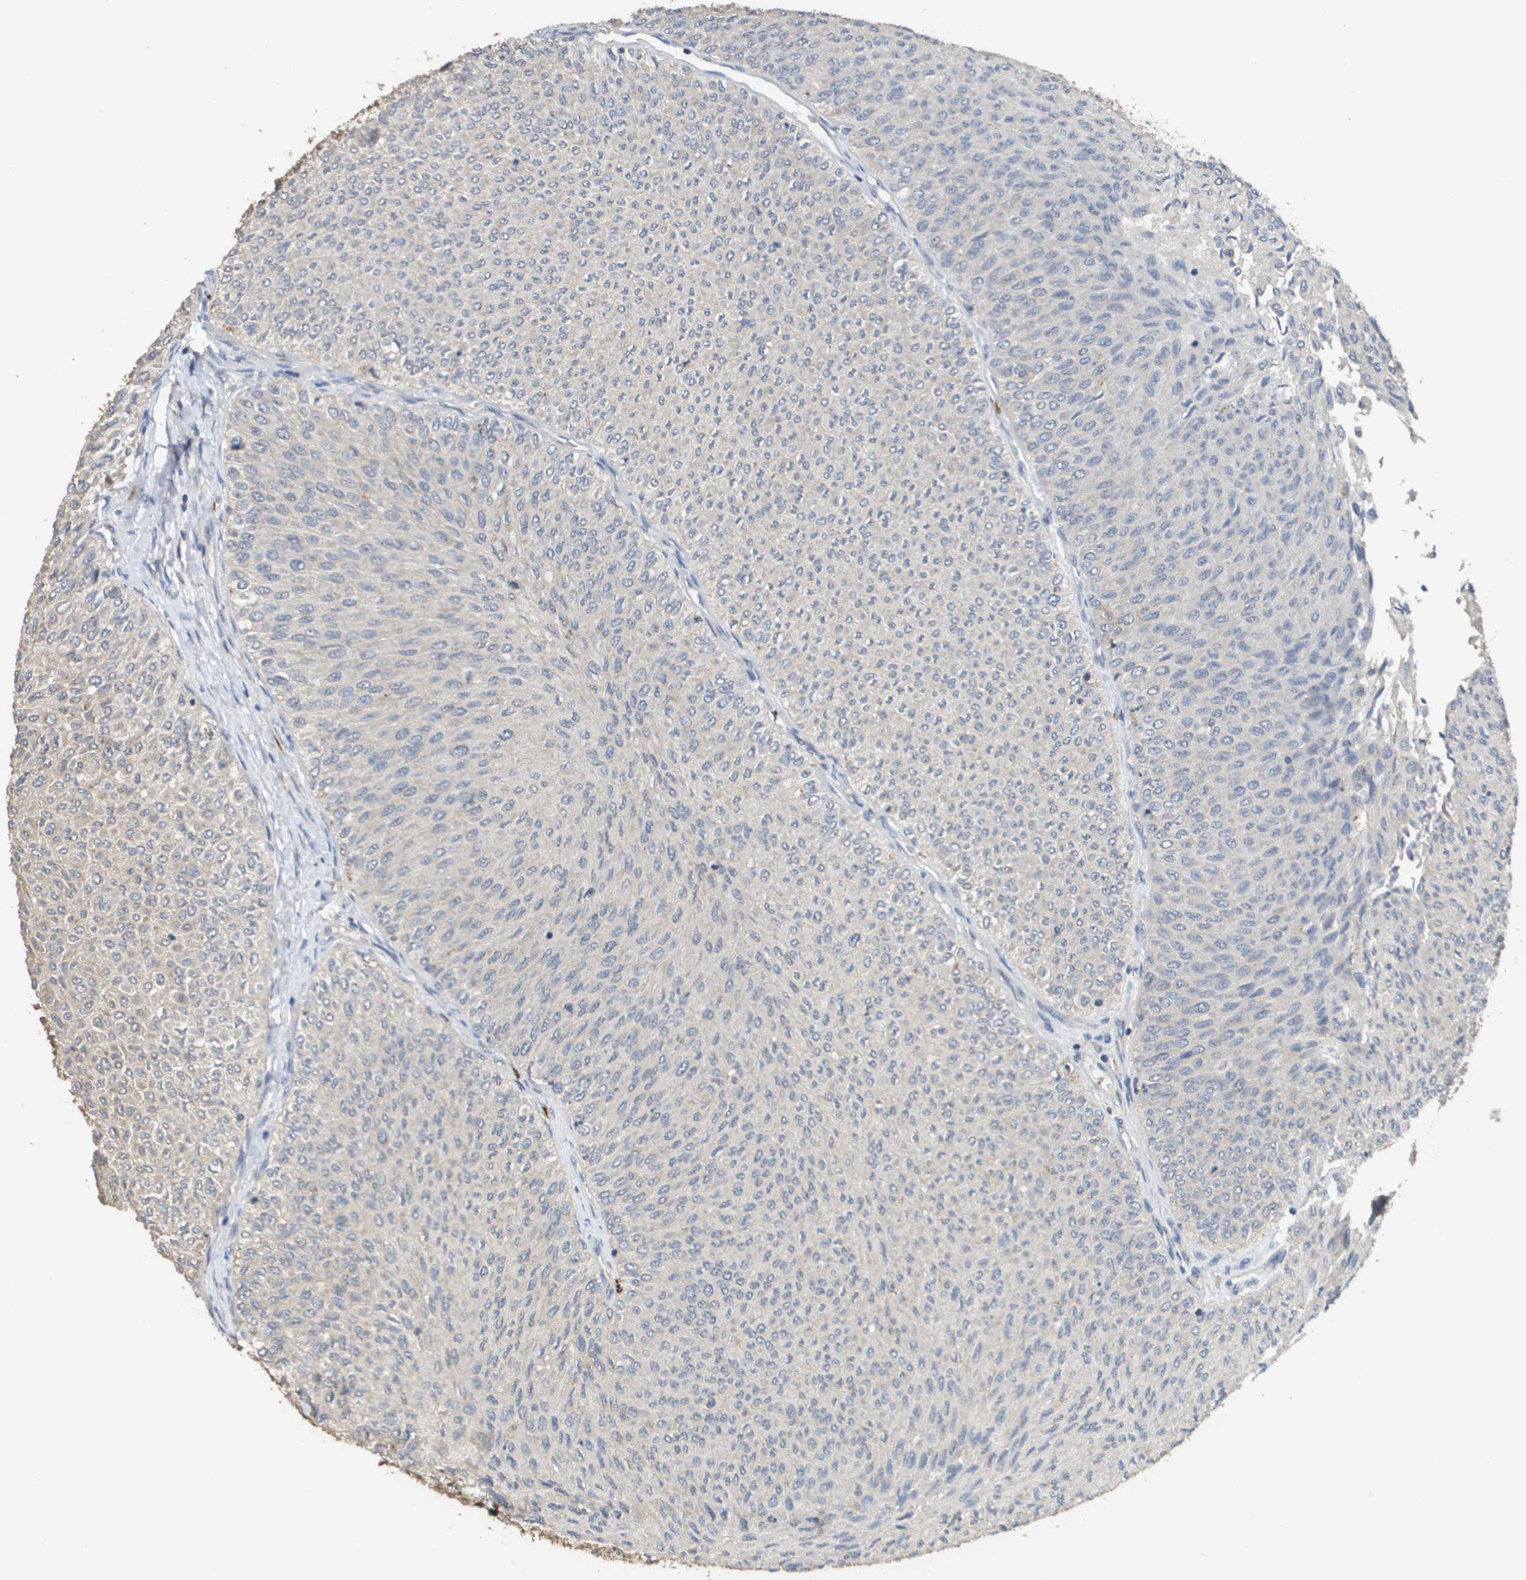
{"staining": {"intensity": "negative", "quantity": "none", "location": "none"}, "tissue": "urothelial cancer", "cell_type": "Tumor cells", "image_type": "cancer", "snomed": [{"axis": "morphology", "description": "Urothelial carcinoma, Low grade"}, {"axis": "topography", "description": "Urinary bladder"}], "caption": "This is a image of immunohistochemistry staining of urothelial cancer, which shows no staining in tumor cells.", "gene": "RAB27B", "patient": {"sex": "male", "age": 78}}